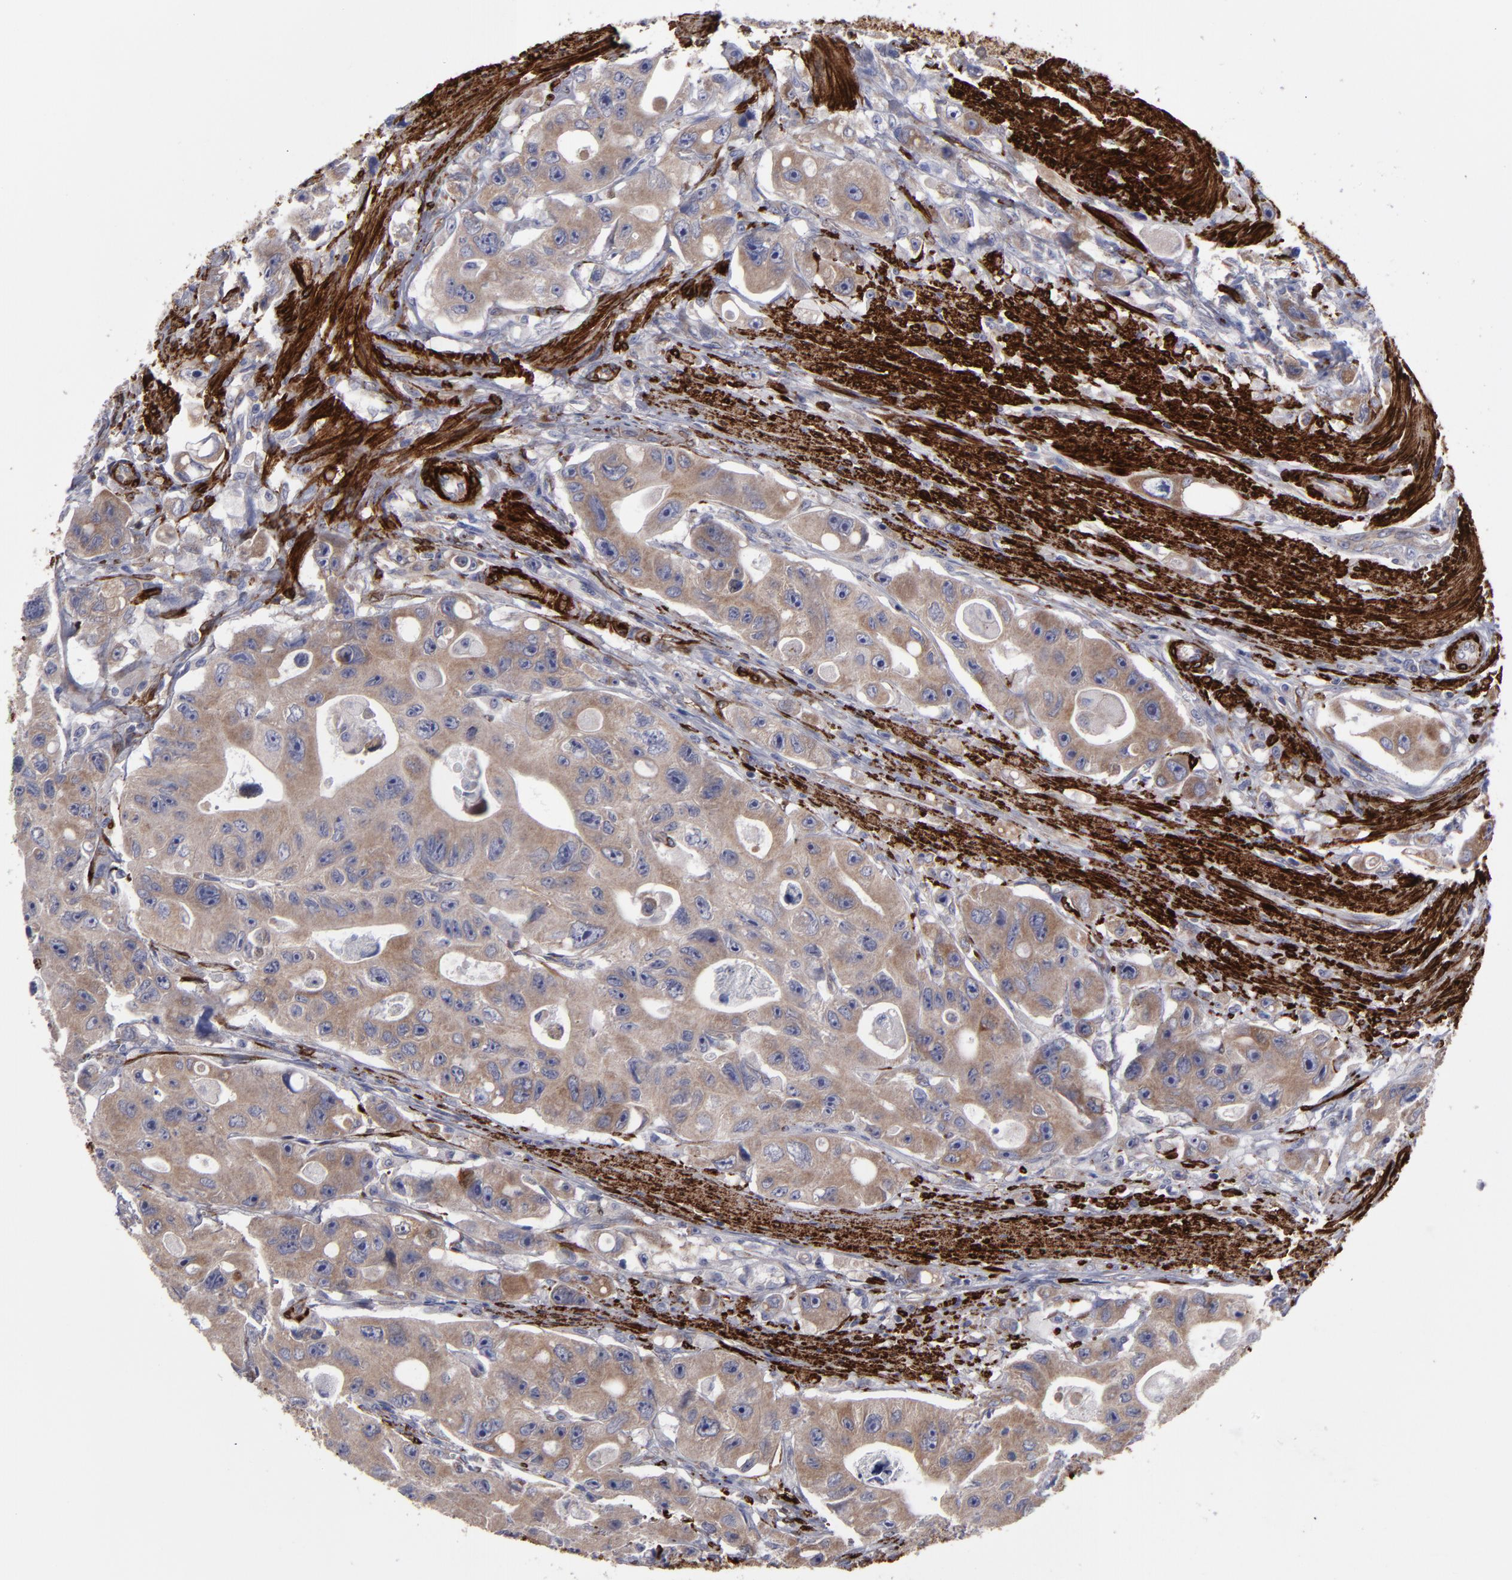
{"staining": {"intensity": "moderate", "quantity": ">75%", "location": "cytoplasmic/membranous"}, "tissue": "colorectal cancer", "cell_type": "Tumor cells", "image_type": "cancer", "snomed": [{"axis": "morphology", "description": "Adenocarcinoma, NOS"}, {"axis": "topography", "description": "Colon"}], "caption": "Adenocarcinoma (colorectal) stained for a protein (brown) exhibits moderate cytoplasmic/membranous positive expression in approximately >75% of tumor cells.", "gene": "SLMAP", "patient": {"sex": "female", "age": 46}}